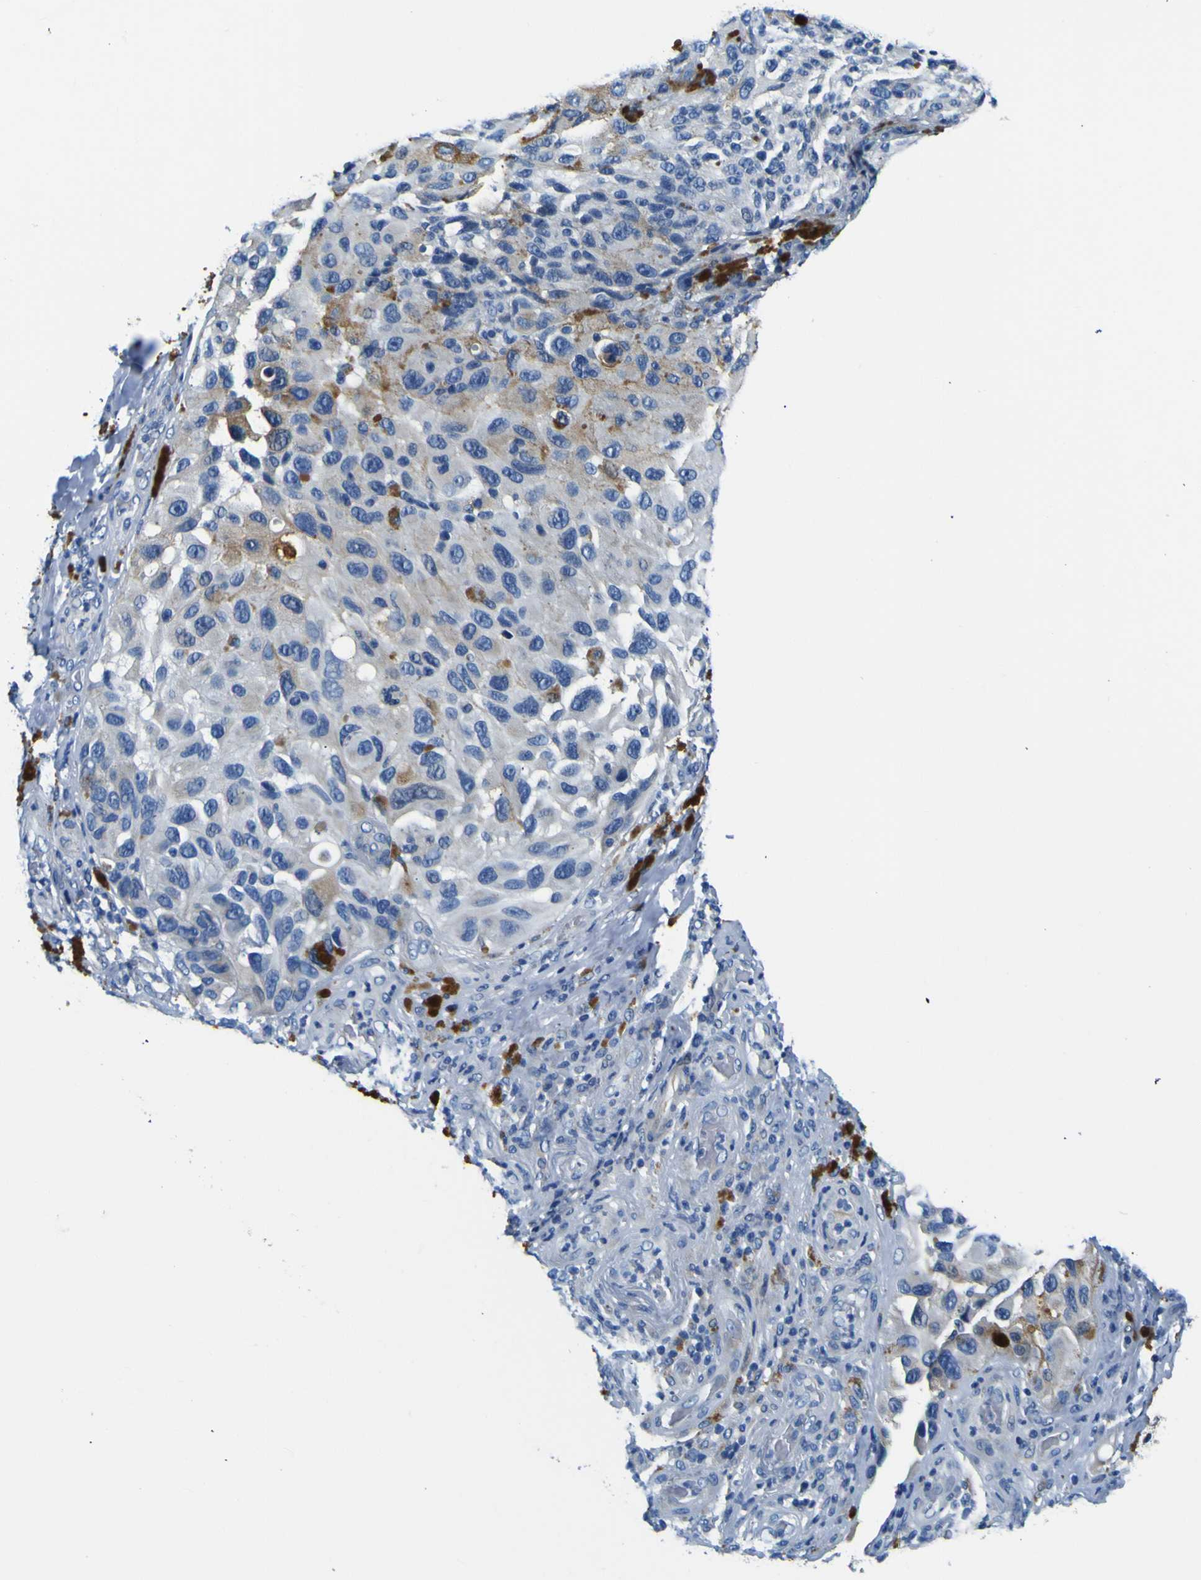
{"staining": {"intensity": "negative", "quantity": "none", "location": "none"}, "tissue": "melanoma", "cell_type": "Tumor cells", "image_type": "cancer", "snomed": [{"axis": "morphology", "description": "Malignant melanoma, NOS"}, {"axis": "topography", "description": "Skin"}], "caption": "Melanoma stained for a protein using IHC demonstrates no staining tumor cells.", "gene": "ADGRA2", "patient": {"sex": "female", "age": 73}}